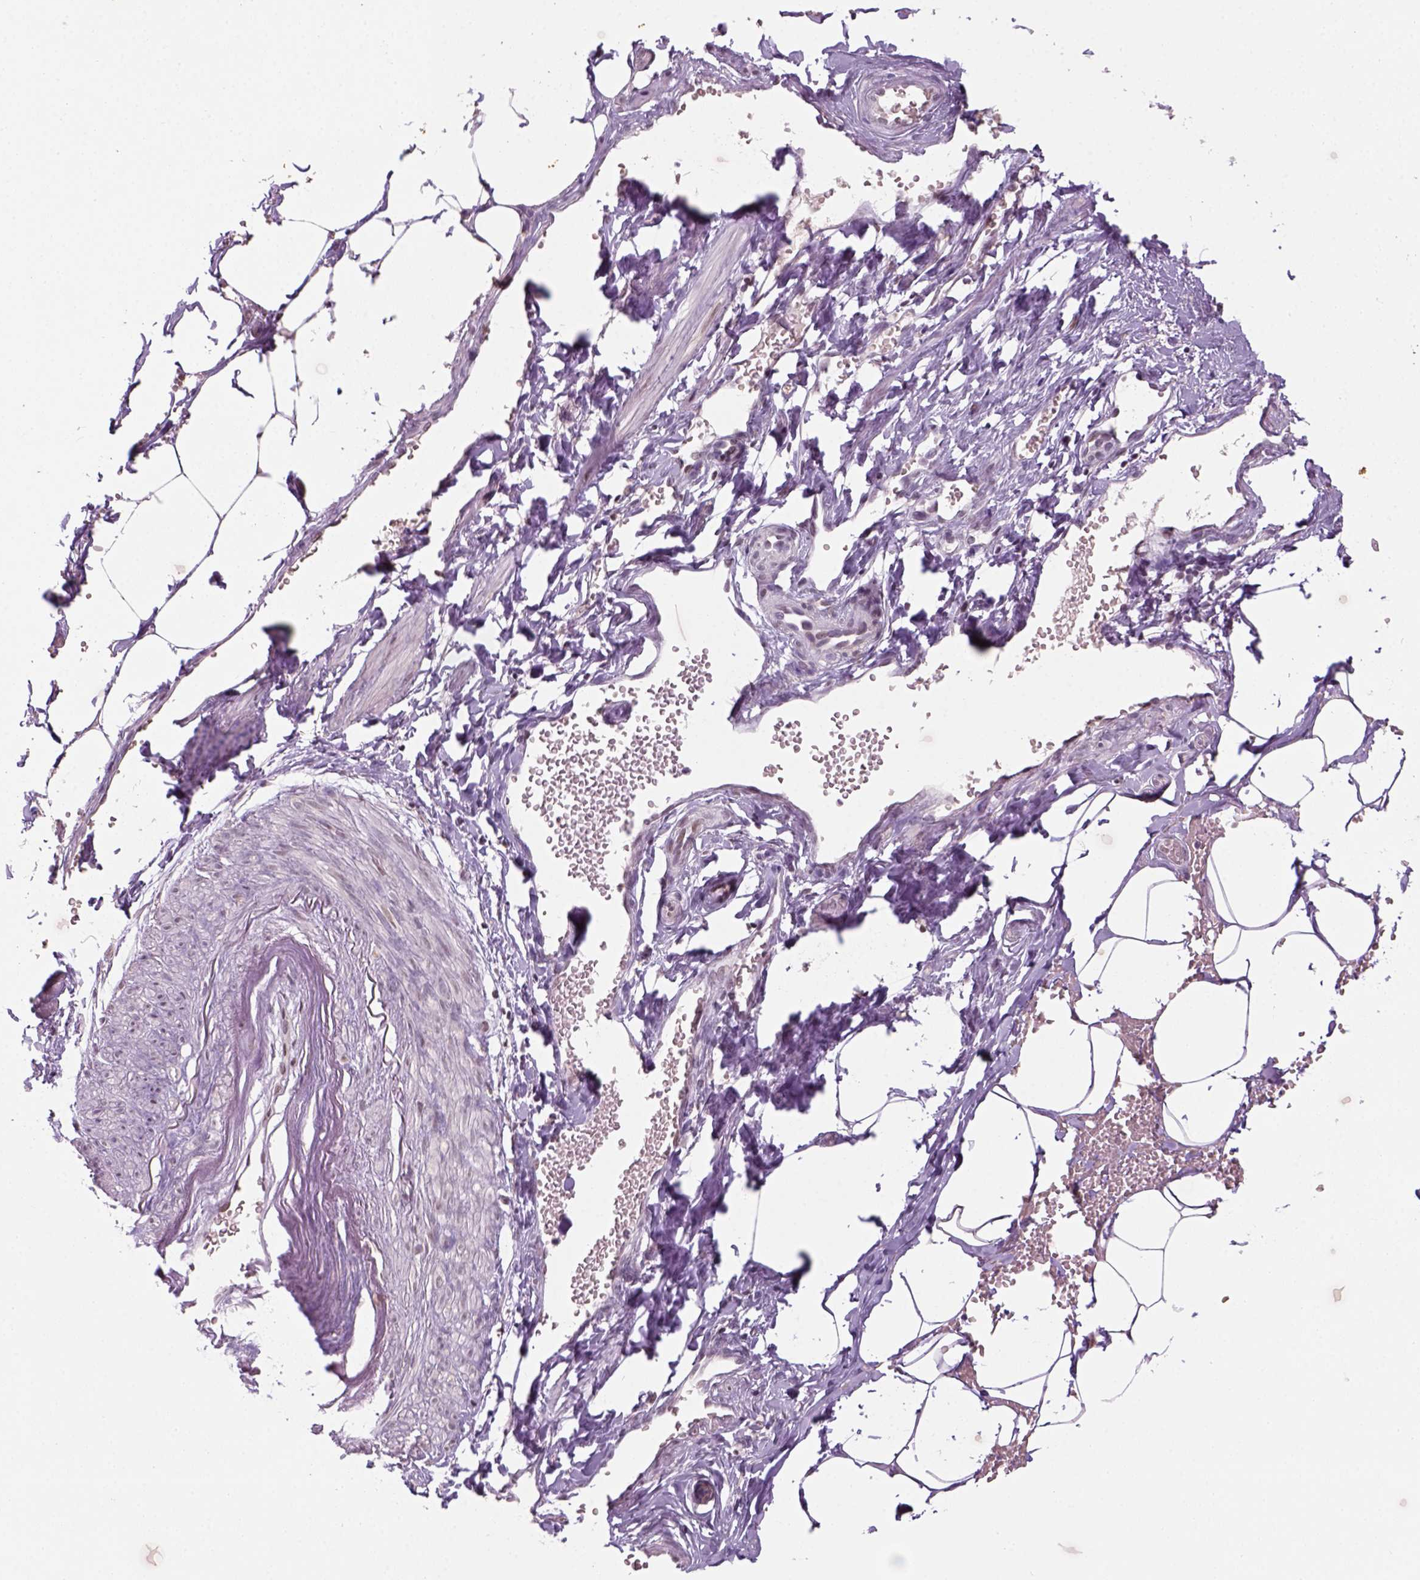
{"staining": {"intensity": "strong", "quantity": ">75%", "location": "nuclear"}, "tissue": "adipose tissue", "cell_type": "Adipocytes", "image_type": "normal", "snomed": [{"axis": "morphology", "description": "Normal tissue, NOS"}, {"axis": "topography", "description": "Prostate"}, {"axis": "topography", "description": "Peripheral nerve tissue"}], "caption": "A brown stain shows strong nuclear staining of a protein in adipocytes of benign human adipose tissue. (Brightfield microscopy of DAB IHC at high magnification).", "gene": "GOT1", "patient": {"sex": "male", "age": 55}}